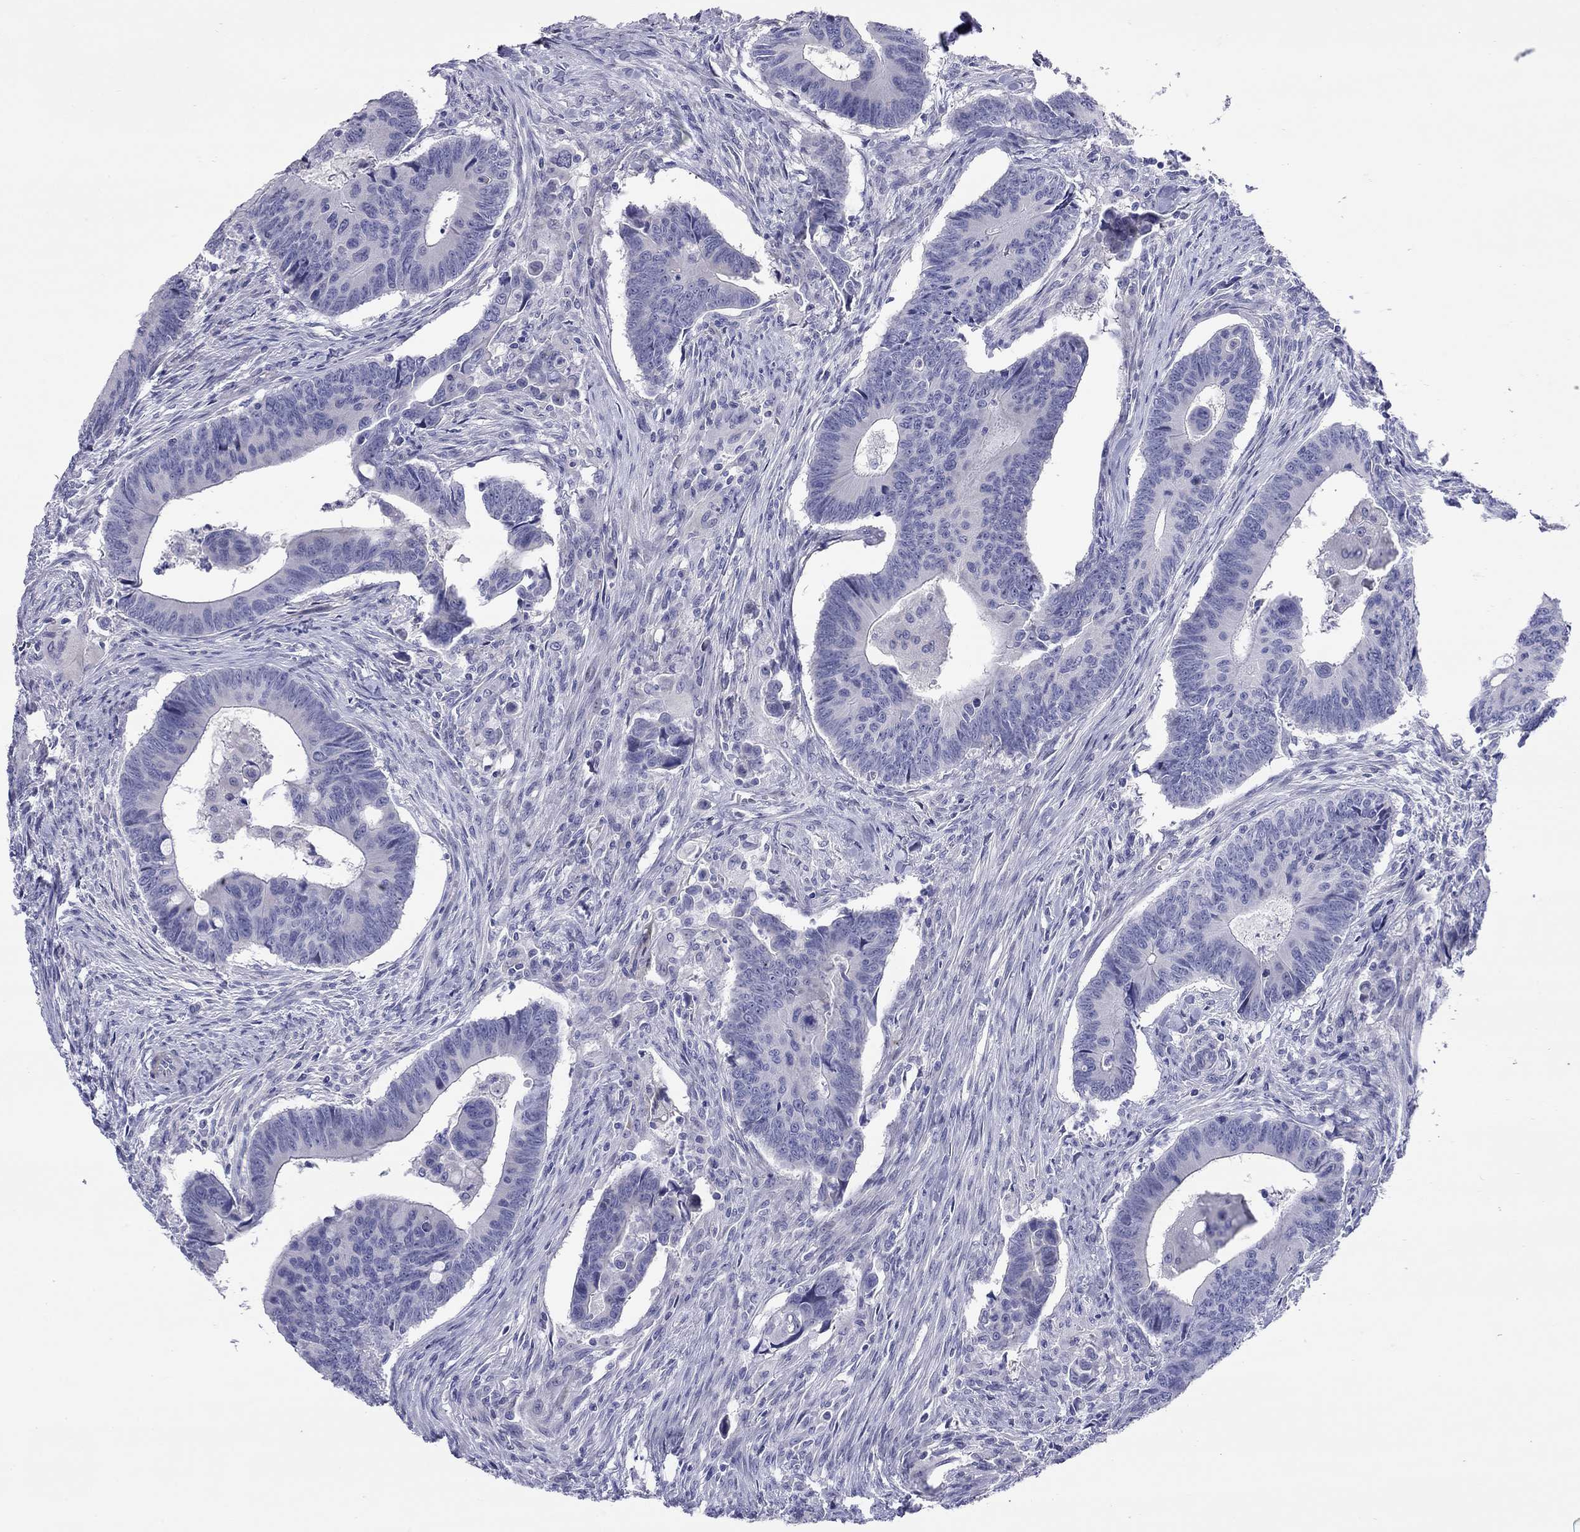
{"staining": {"intensity": "negative", "quantity": "none", "location": "none"}, "tissue": "colorectal cancer", "cell_type": "Tumor cells", "image_type": "cancer", "snomed": [{"axis": "morphology", "description": "Adenocarcinoma, NOS"}, {"axis": "topography", "description": "Rectum"}], "caption": "Tumor cells are negative for protein expression in human colorectal cancer.", "gene": "CMYA5", "patient": {"sex": "male", "age": 67}}